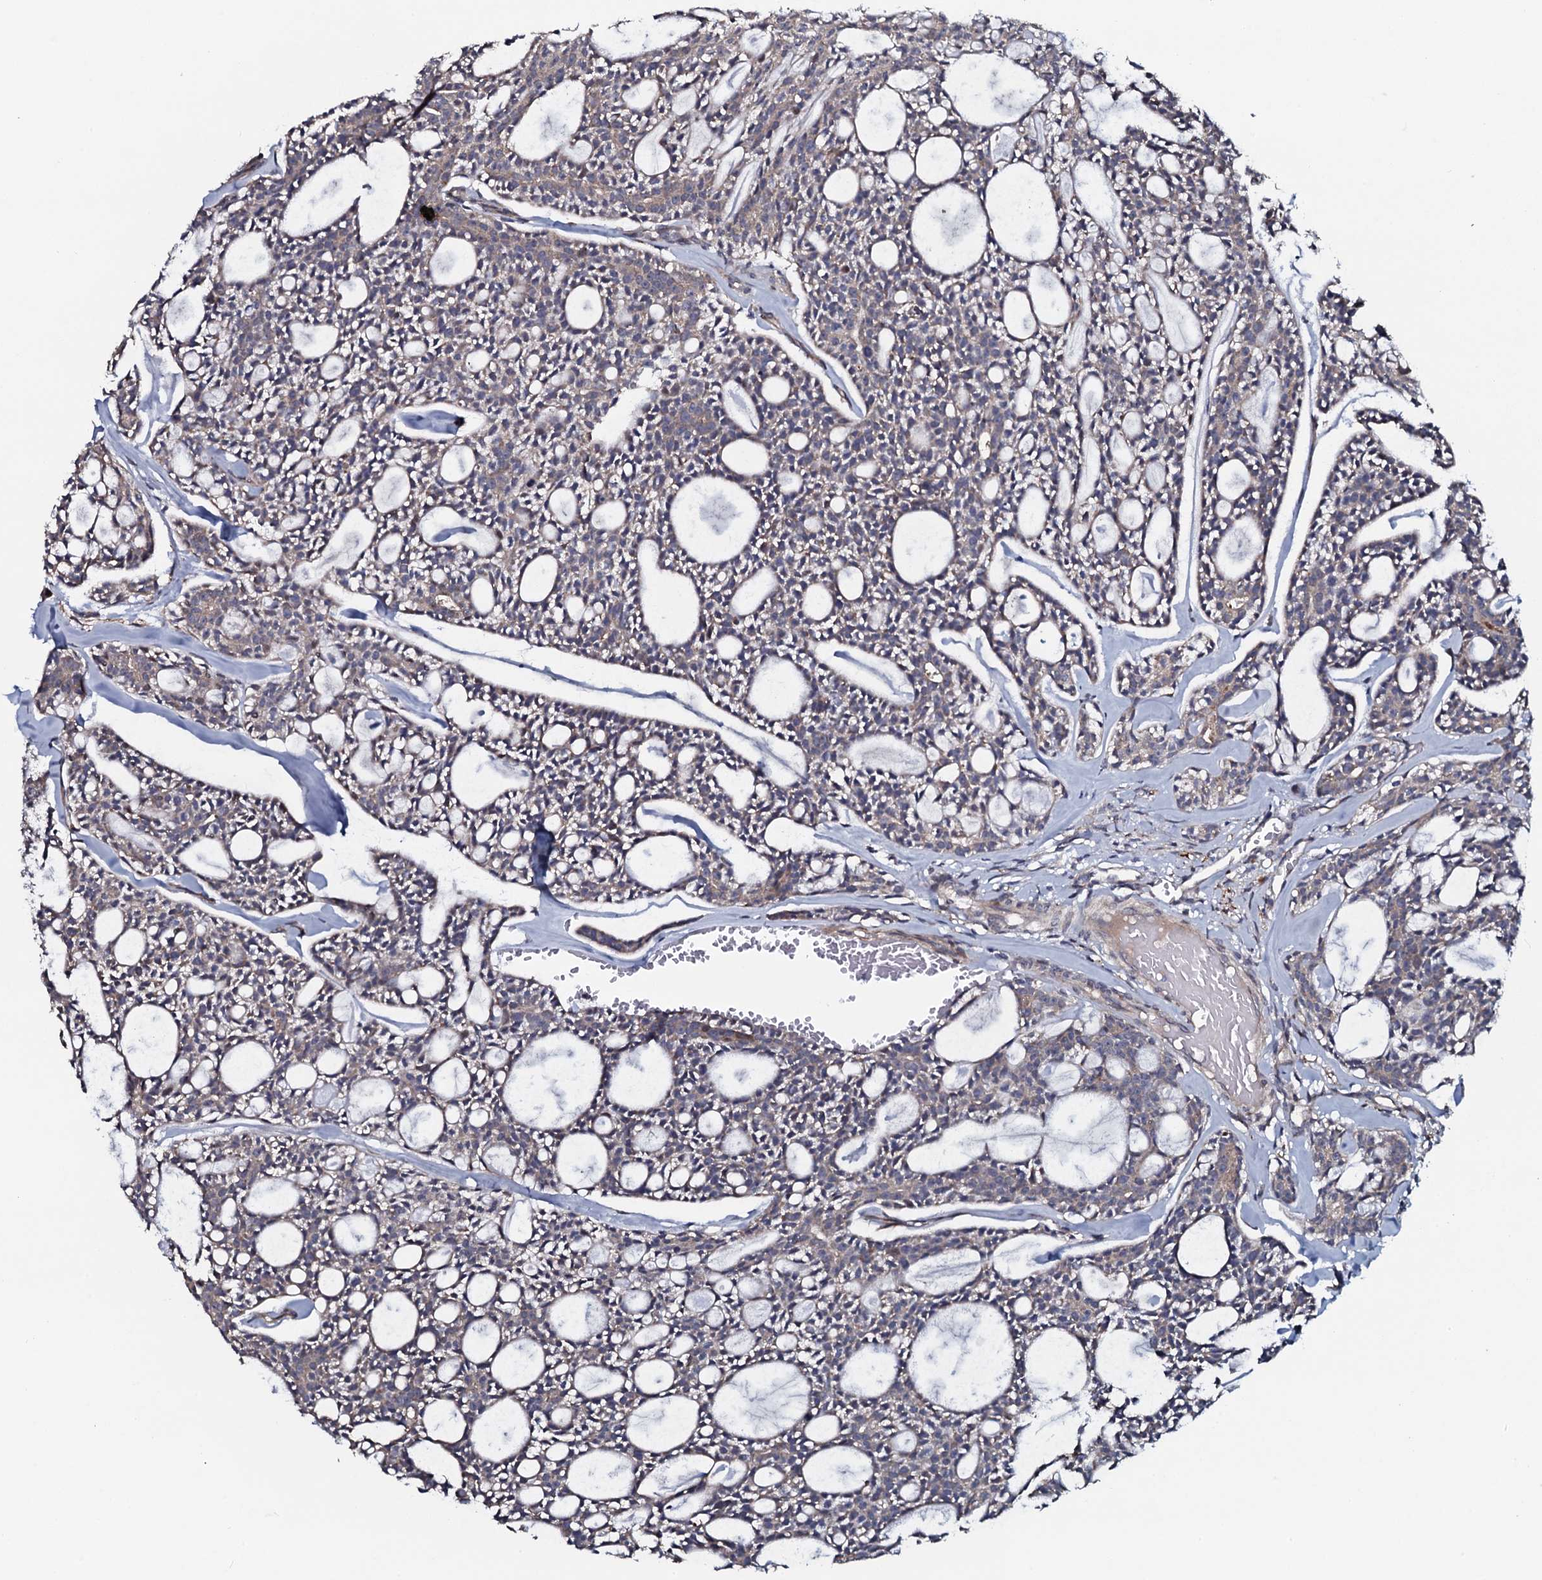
{"staining": {"intensity": "weak", "quantity": "<25%", "location": "cytoplasmic/membranous"}, "tissue": "head and neck cancer", "cell_type": "Tumor cells", "image_type": "cancer", "snomed": [{"axis": "morphology", "description": "Adenocarcinoma, NOS"}, {"axis": "topography", "description": "Salivary gland"}, {"axis": "topography", "description": "Head-Neck"}], "caption": "Head and neck cancer was stained to show a protein in brown. There is no significant staining in tumor cells.", "gene": "KCTD4", "patient": {"sex": "male", "age": 55}}